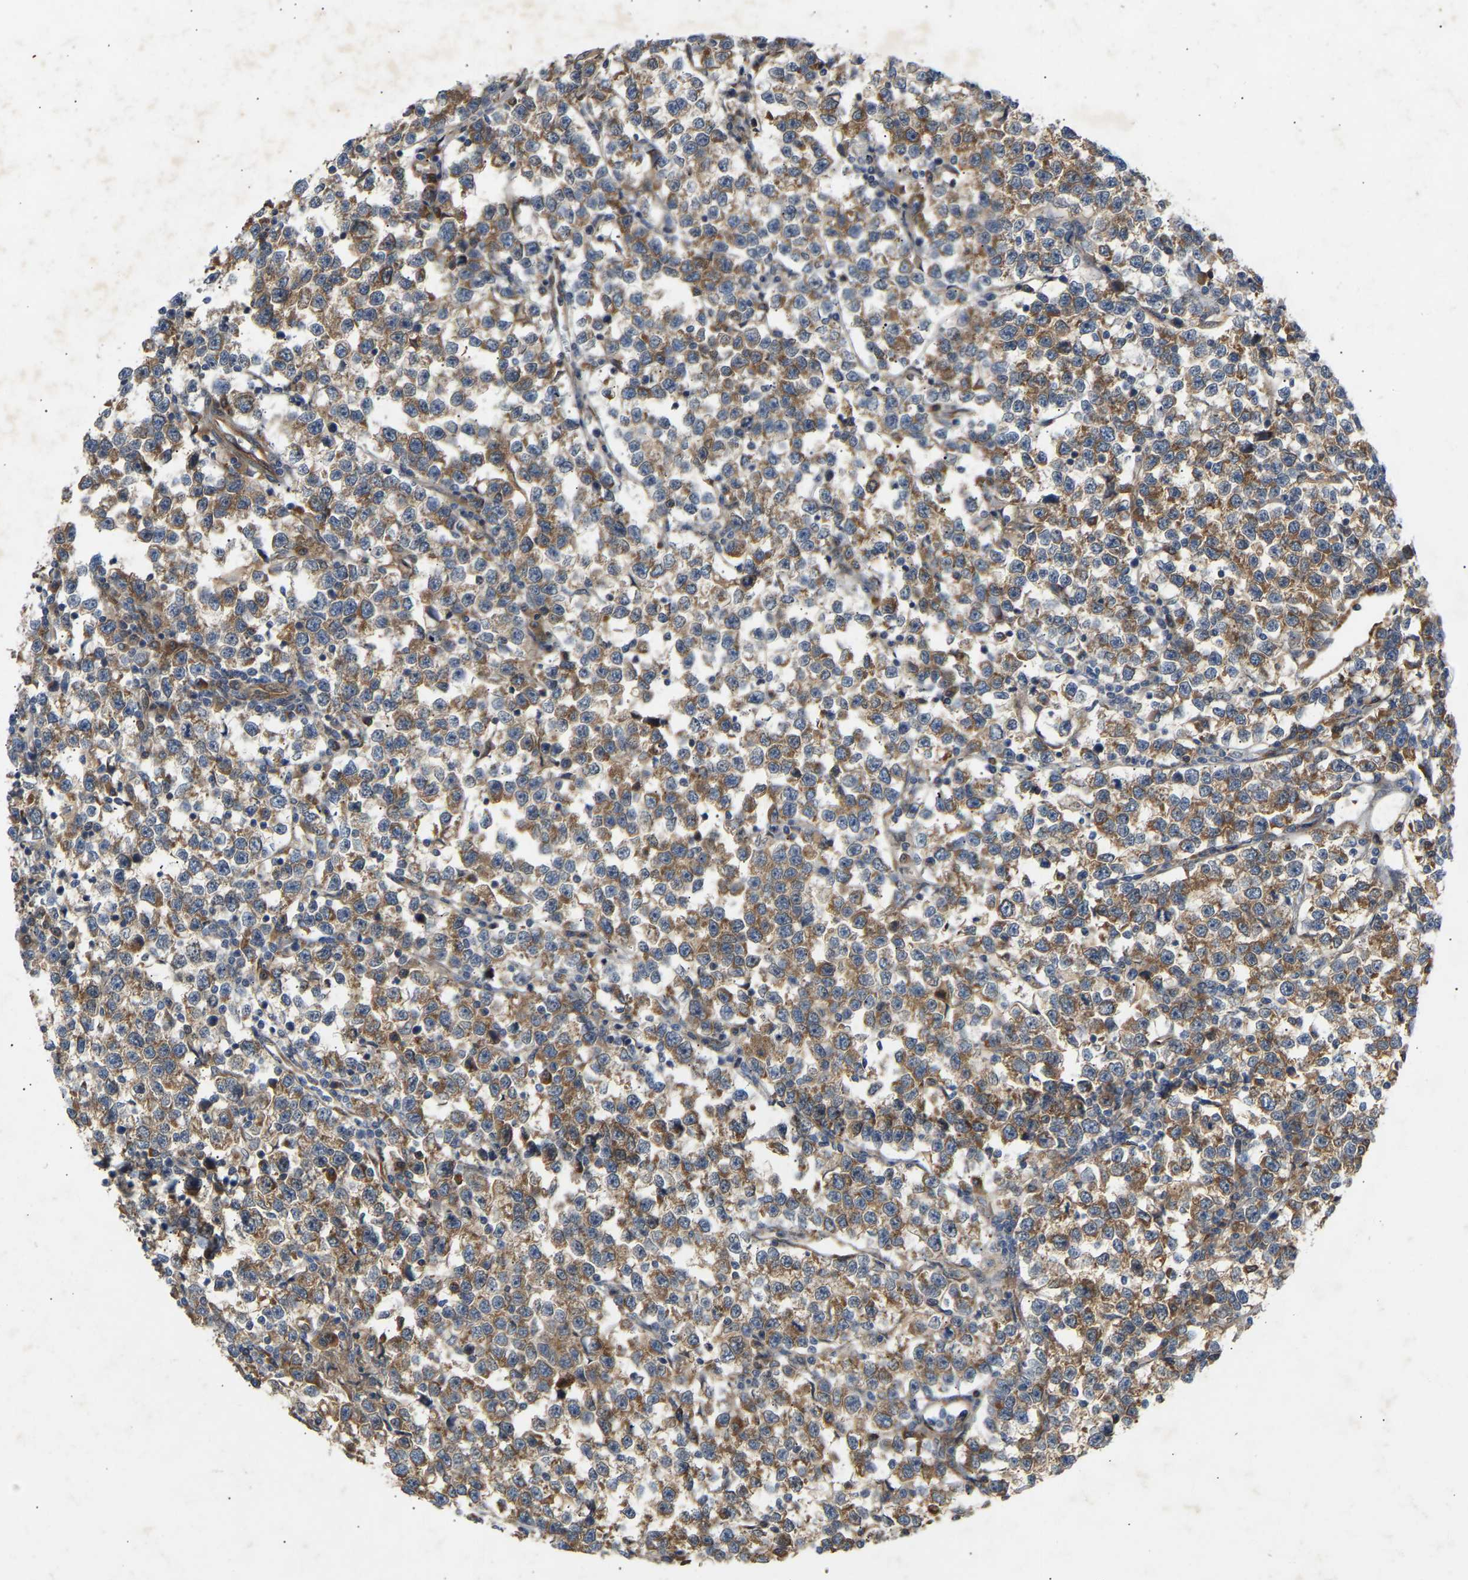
{"staining": {"intensity": "moderate", "quantity": "25%-75%", "location": "cytoplasmic/membranous"}, "tissue": "testis cancer", "cell_type": "Tumor cells", "image_type": "cancer", "snomed": [{"axis": "morphology", "description": "Normal tissue, NOS"}, {"axis": "morphology", "description": "Seminoma, NOS"}, {"axis": "topography", "description": "Testis"}], "caption": "IHC photomicrograph of human testis cancer stained for a protein (brown), which shows medium levels of moderate cytoplasmic/membranous positivity in approximately 25%-75% of tumor cells.", "gene": "PTCD1", "patient": {"sex": "male", "age": 43}}